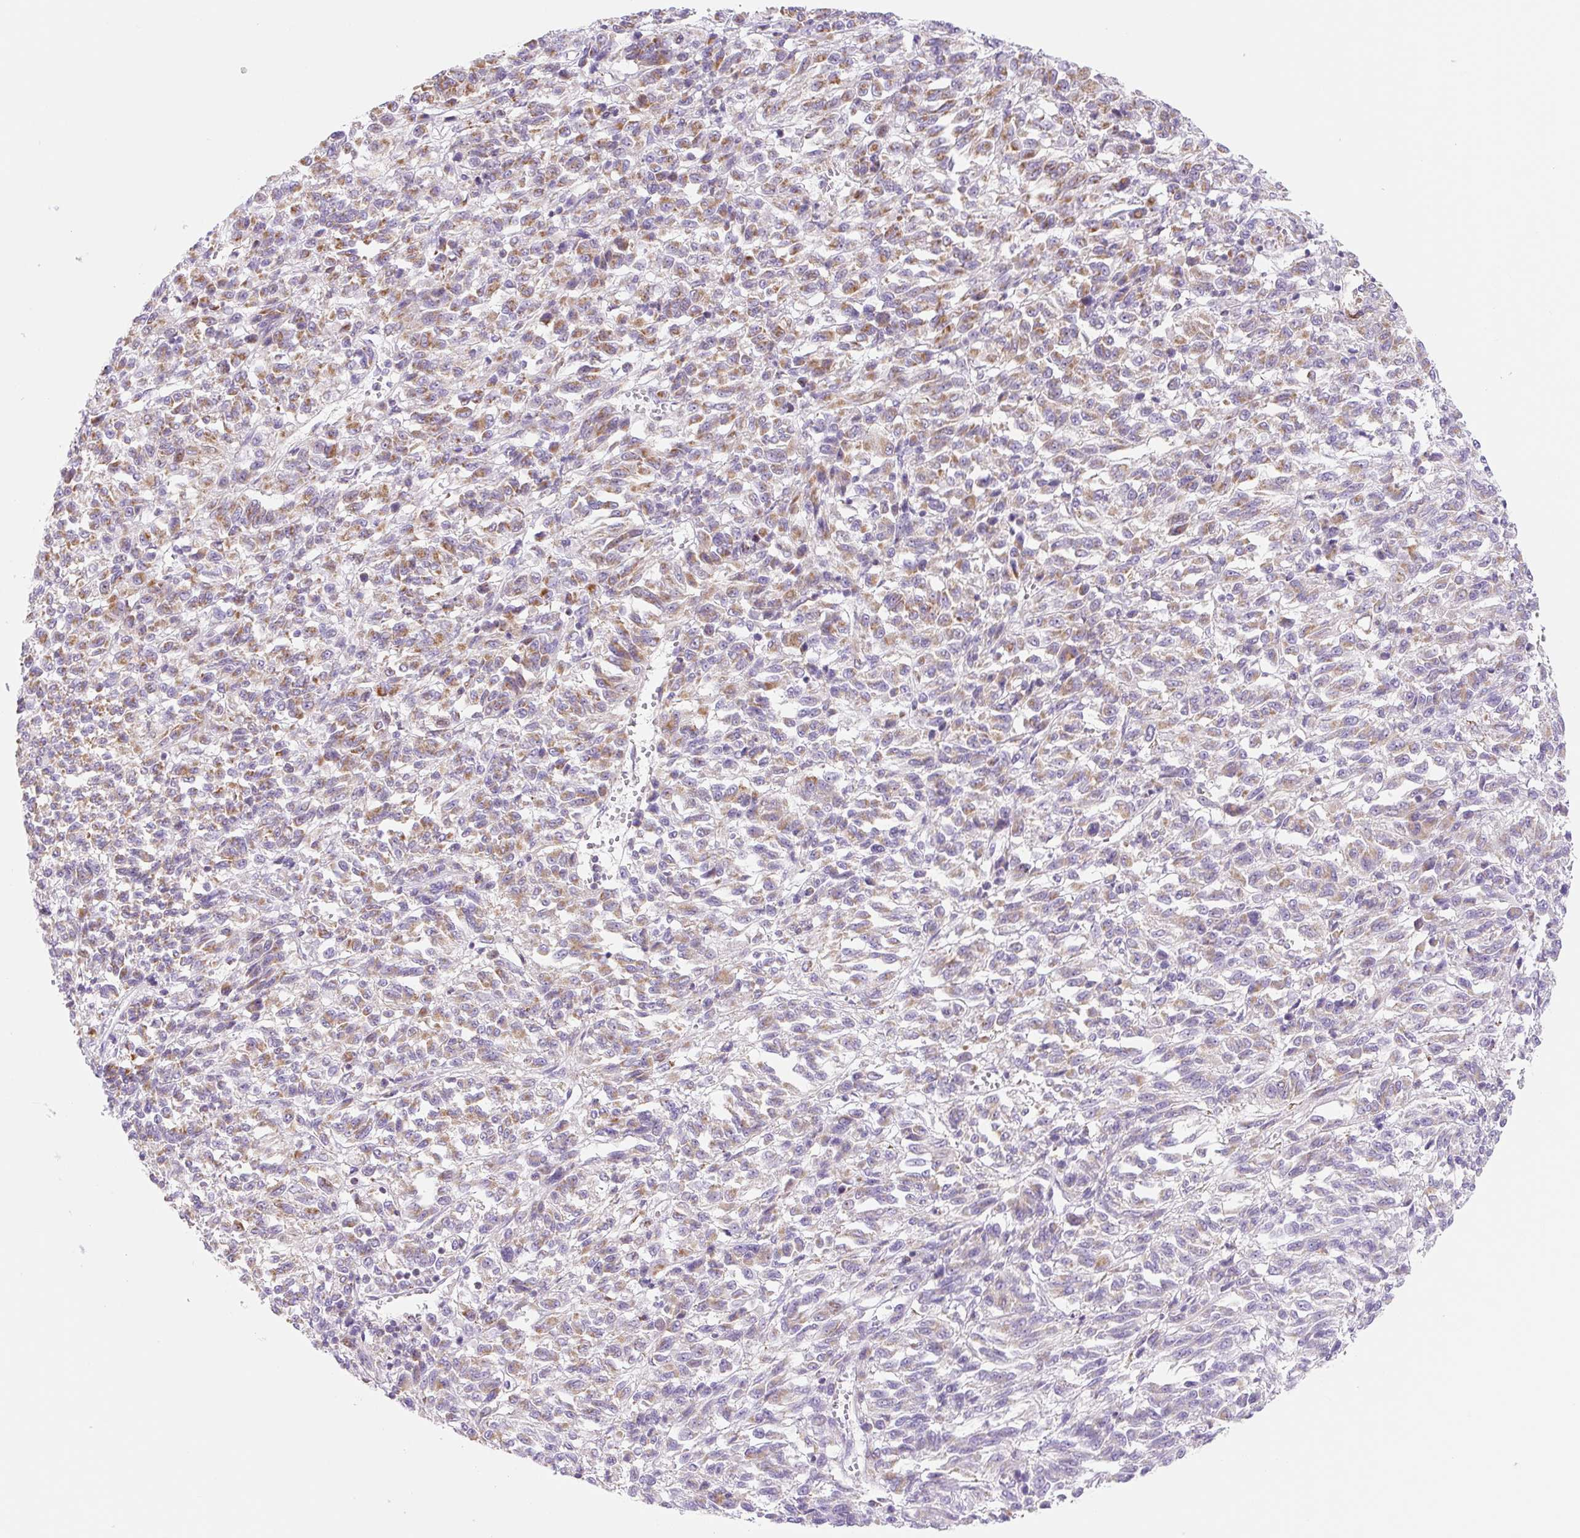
{"staining": {"intensity": "moderate", "quantity": "25%-75%", "location": "cytoplasmic/membranous"}, "tissue": "melanoma", "cell_type": "Tumor cells", "image_type": "cancer", "snomed": [{"axis": "morphology", "description": "Malignant melanoma, Metastatic site"}, {"axis": "topography", "description": "Lung"}], "caption": "Human malignant melanoma (metastatic site) stained with a brown dye reveals moderate cytoplasmic/membranous positive expression in approximately 25%-75% of tumor cells.", "gene": "FOCAD", "patient": {"sex": "male", "age": 64}}